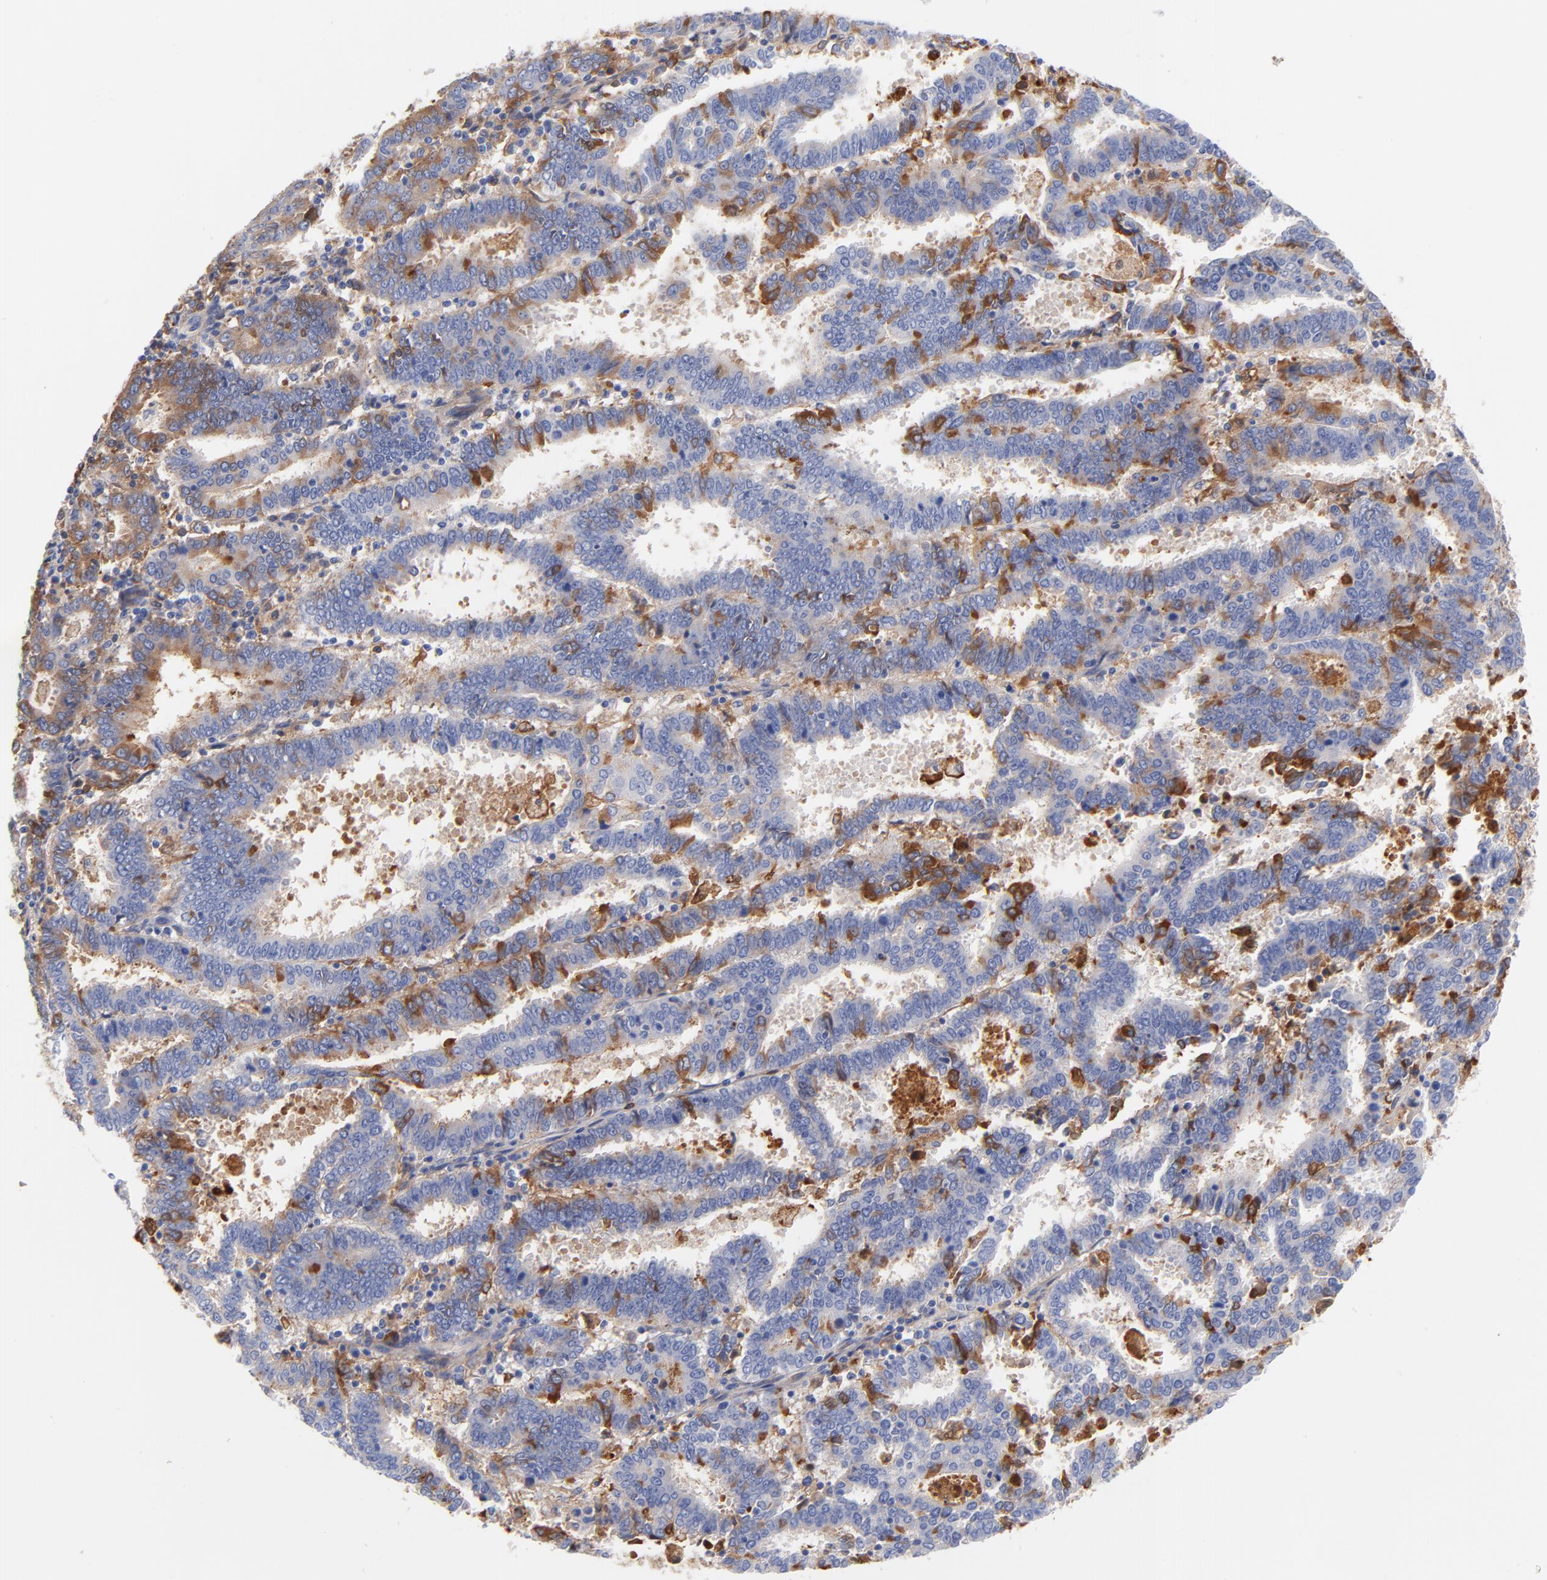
{"staining": {"intensity": "moderate", "quantity": "25%-75%", "location": "cytoplasmic/membranous,nuclear"}, "tissue": "endometrial cancer", "cell_type": "Tumor cells", "image_type": "cancer", "snomed": [{"axis": "morphology", "description": "Adenocarcinoma, NOS"}, {"axis": "topography", "description": "Uterus"}], "caption": "High-power microscopy captured an immunohistochemistry (IHC) histopathology image of endometrial adenocarcinoma, revealing moderate cytoplasmic/membranous and nuclear expression in about 25%-75% of tumor cells. The staining was performed using DAB to visualize the protein expression in brown, while the nuclei were stained in blue with hematoxylin (Magnification: 20x).", "gene": "IGLV3-10", "patient": {"sex": "female", "age": 83}}